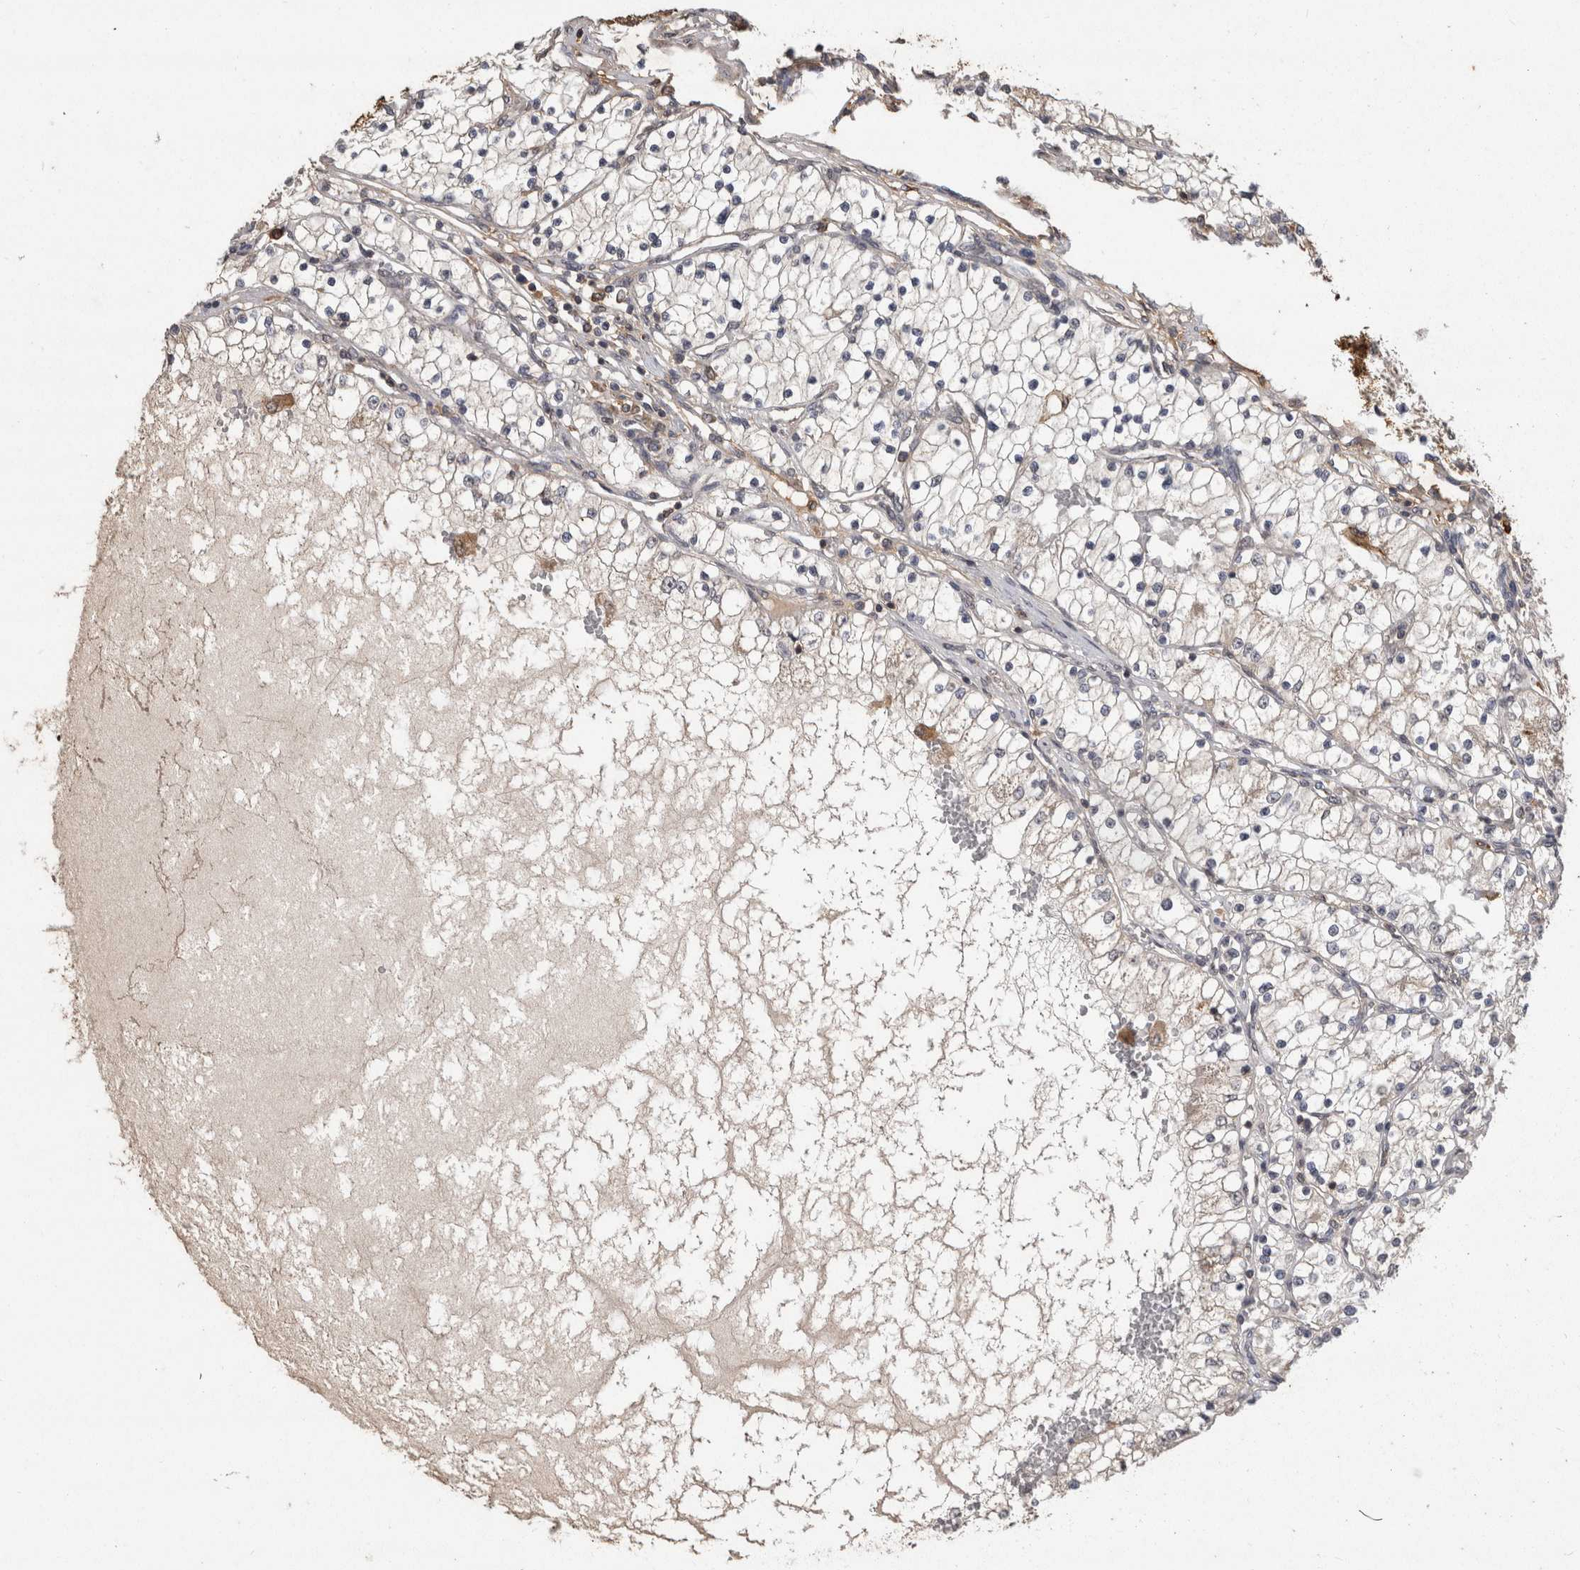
{"staining": {"intensity": "negative", "quantity": "none", "location": "none"}, "tissue": "renal cancer", "cell_type": "Tumor cells", "image_type": "cancer", "snomed": [{"axis": "morphology", "description": "Adenocarcinoma, NOS"}, {"axis": "topography", "description": "Kidney"}], "caption": "An image of renal adenocarcinoma stained for a protein reveals no brown staining in tumor cells.", "gene": "PREP", "patient": {"sex": "male", "age": 68}}